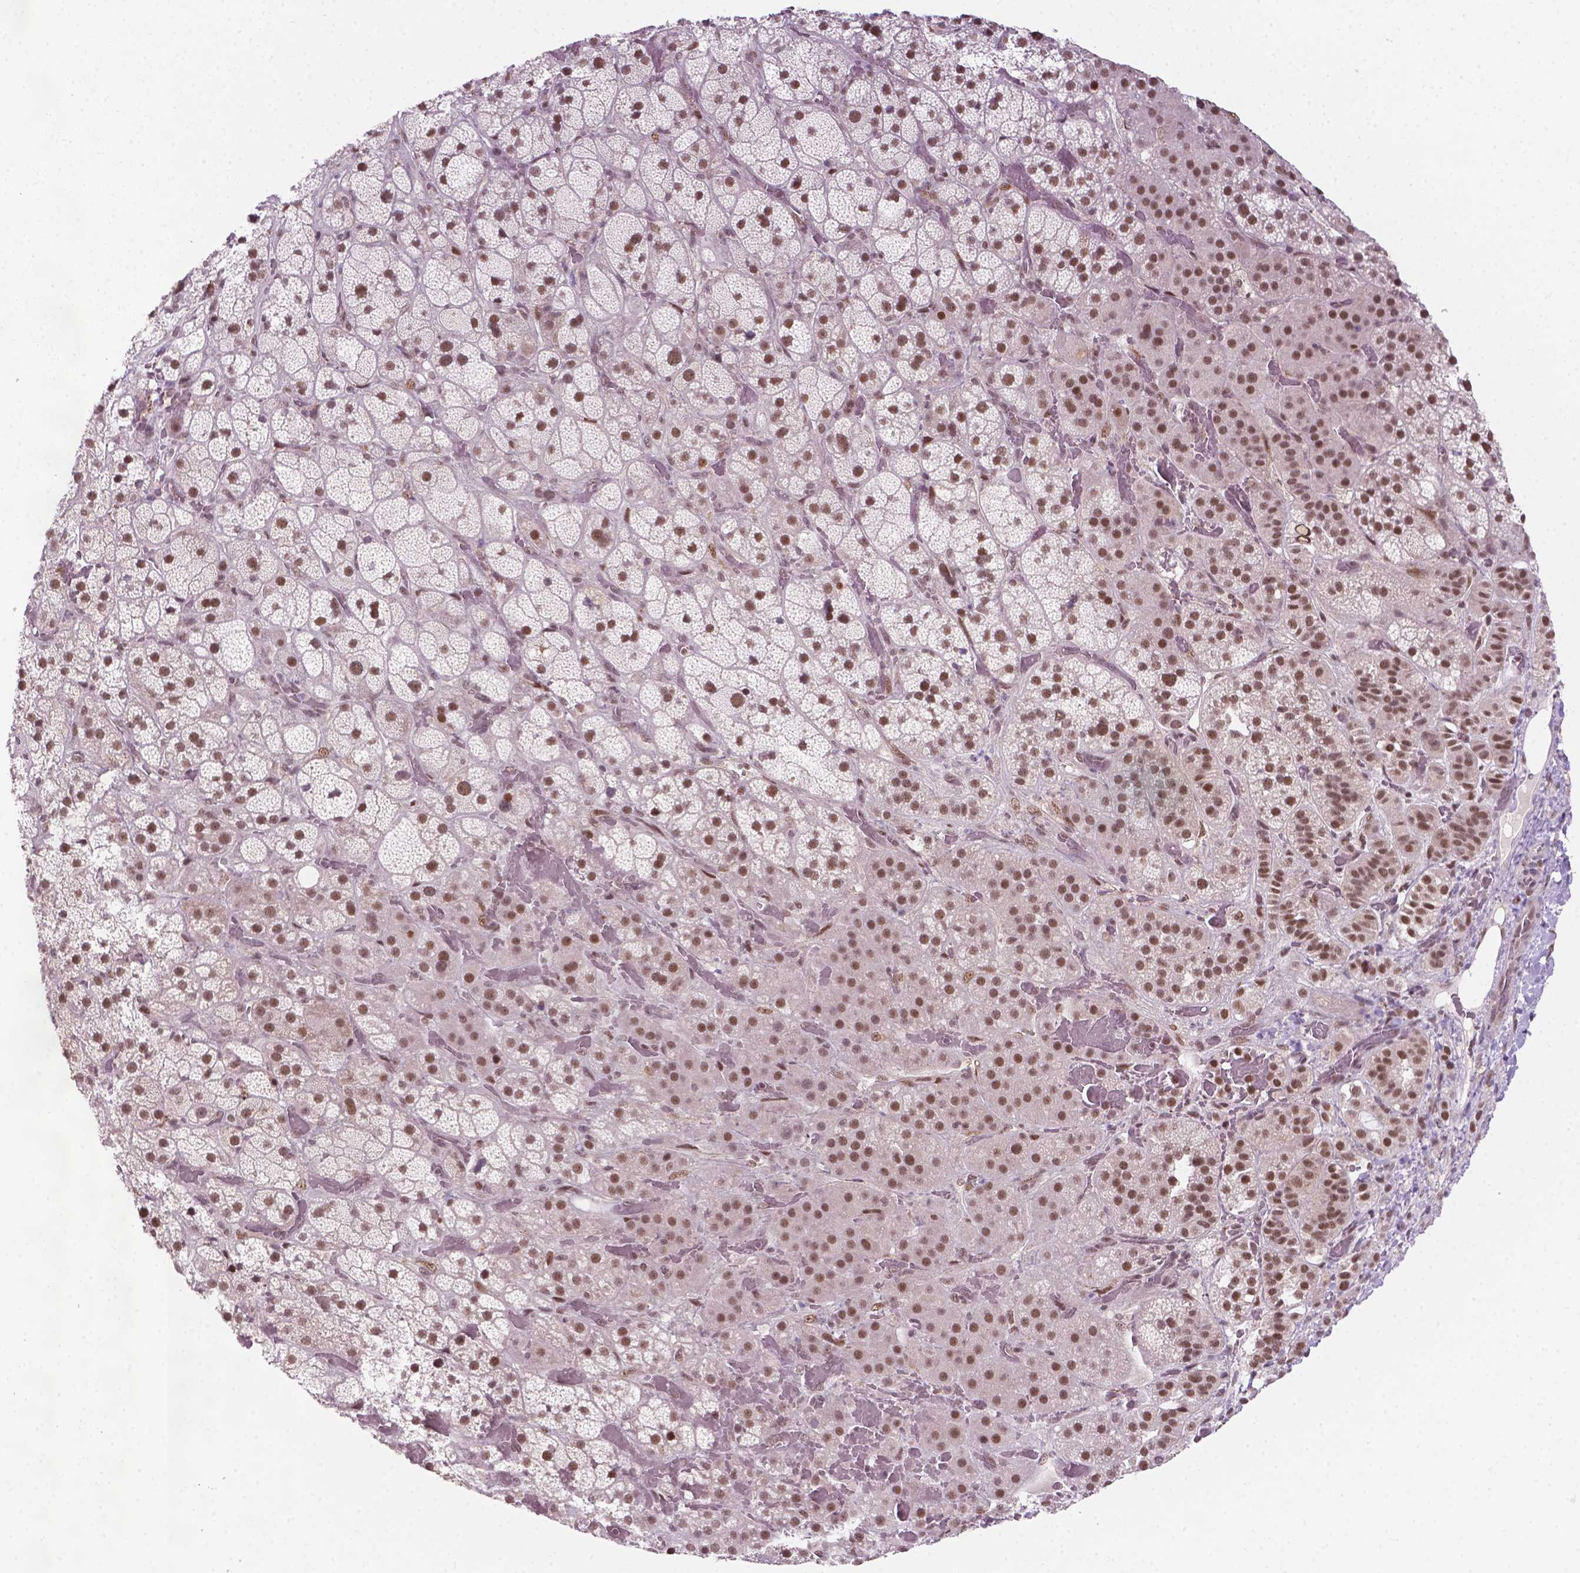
{"staining": {"intensity": "moderate", "quantity": ">75%", "location": "nuclear"}, "tissue": "adrenal gland", "cell_type": "Glandular cells", "image_type": "normal", "snomed": [{"axis": "morphology", "description": "Normal tissue, NOS"}, {"axis": "topography", "description": "Adrenal gland"}], "caption": "Protein staining of unremarkable adrenal gland demonstrates moderate nuclear positivity in approximately >75% of glandular cells. Ihc stains the protein in brown and the nuclei are stained blue.", "gene": "PHAX", "patient": {"sex": "male", "age": 57}}